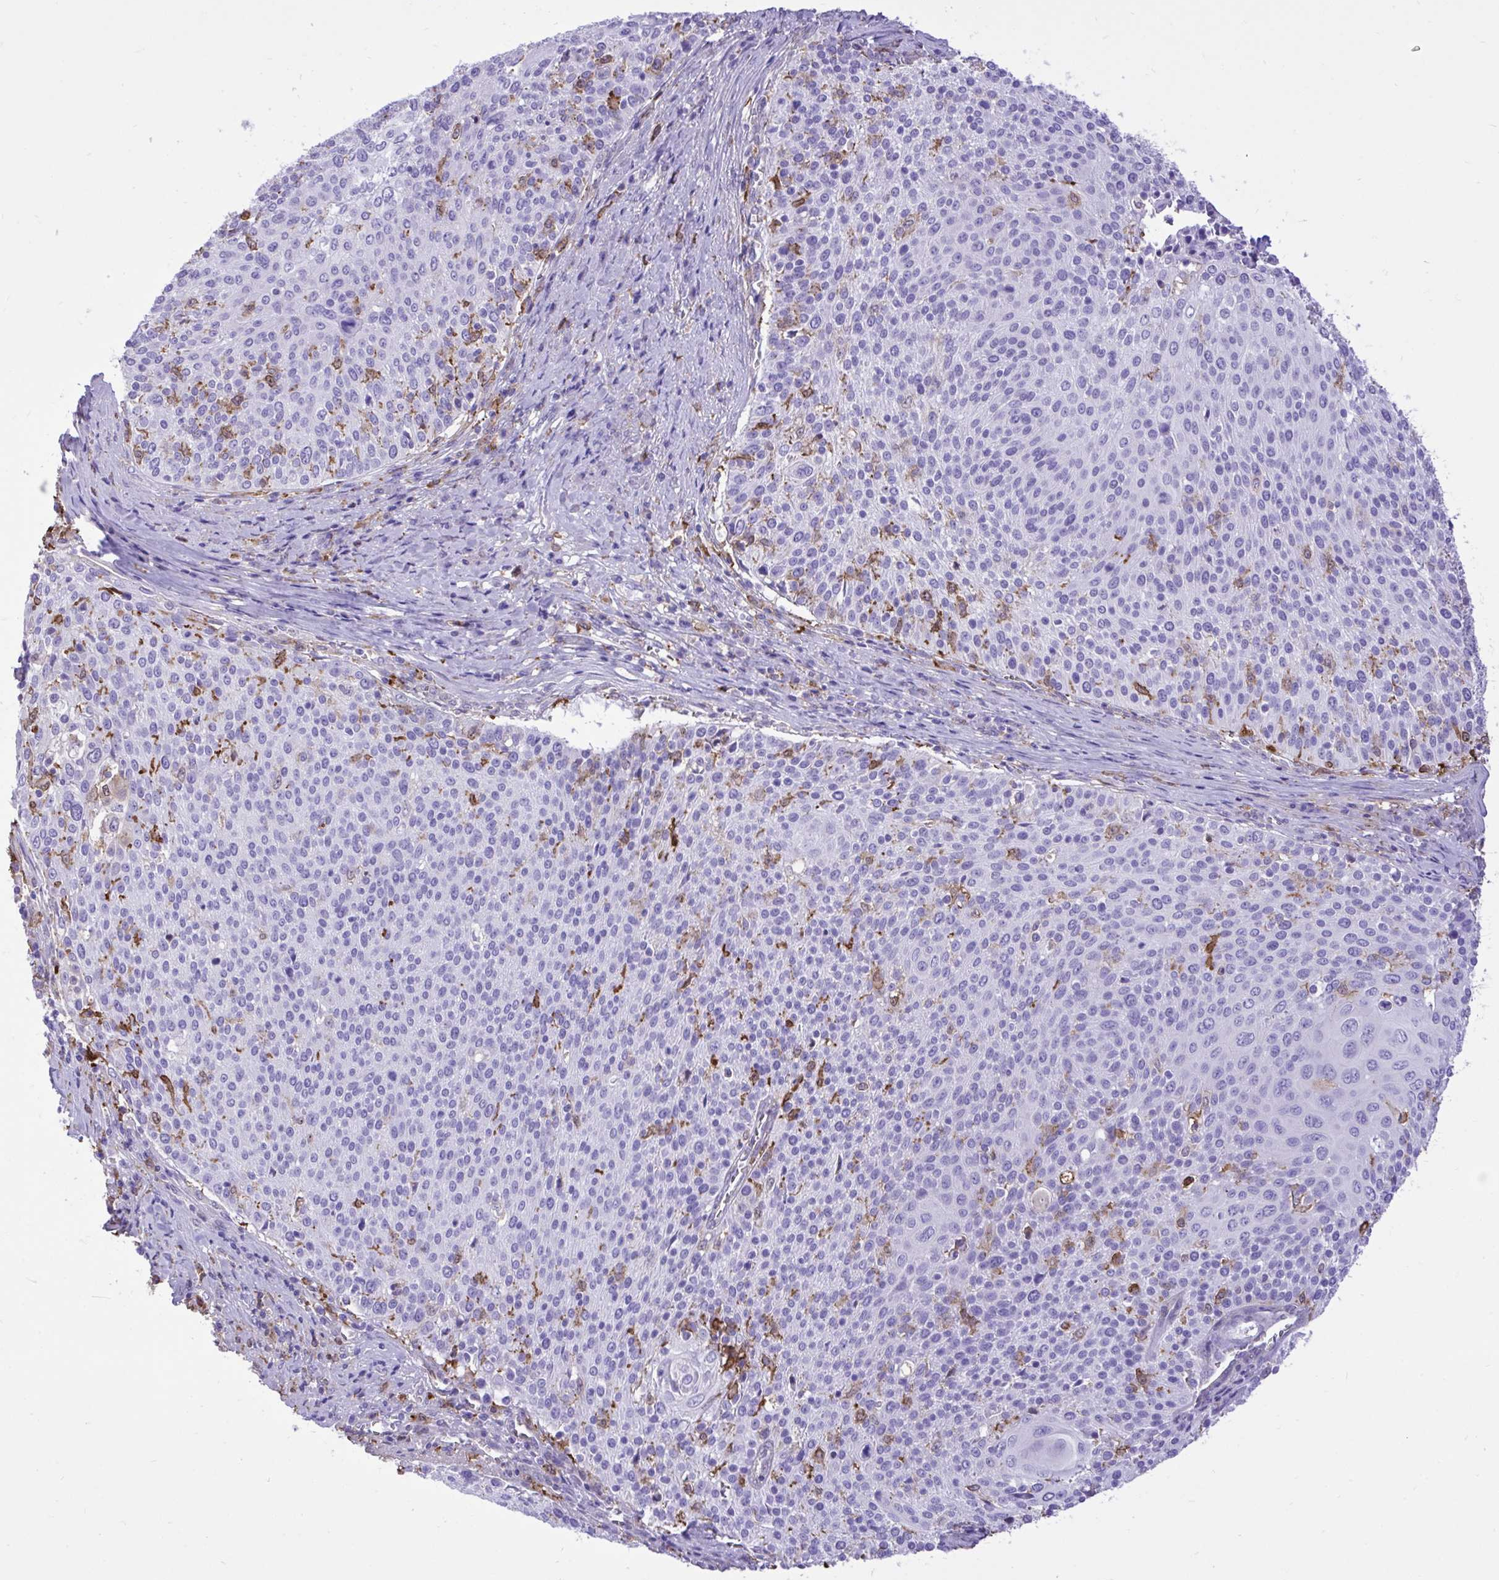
{"staining": {"intensity": "moderate", "quantity": "<25%", "location": "cytoplasmic/membranous"}, "tissue": "cervical cancer", "cell_type": "Tumor cells", "image_type": "cancer", "snomed": [{"axis": "morphology", "description": "Squamous cell carcinoma, NOS"}, {"axis": "topography", "description": "Cervix"}], "caption": "Protein analysis of squamous cell carcinoma (cervical) tissue shows moderate cytoplasmic/membranous expression in about <25% of tumor cells.", "gene": "TLR7", "patient": {"sex": "female", "age": 31}}